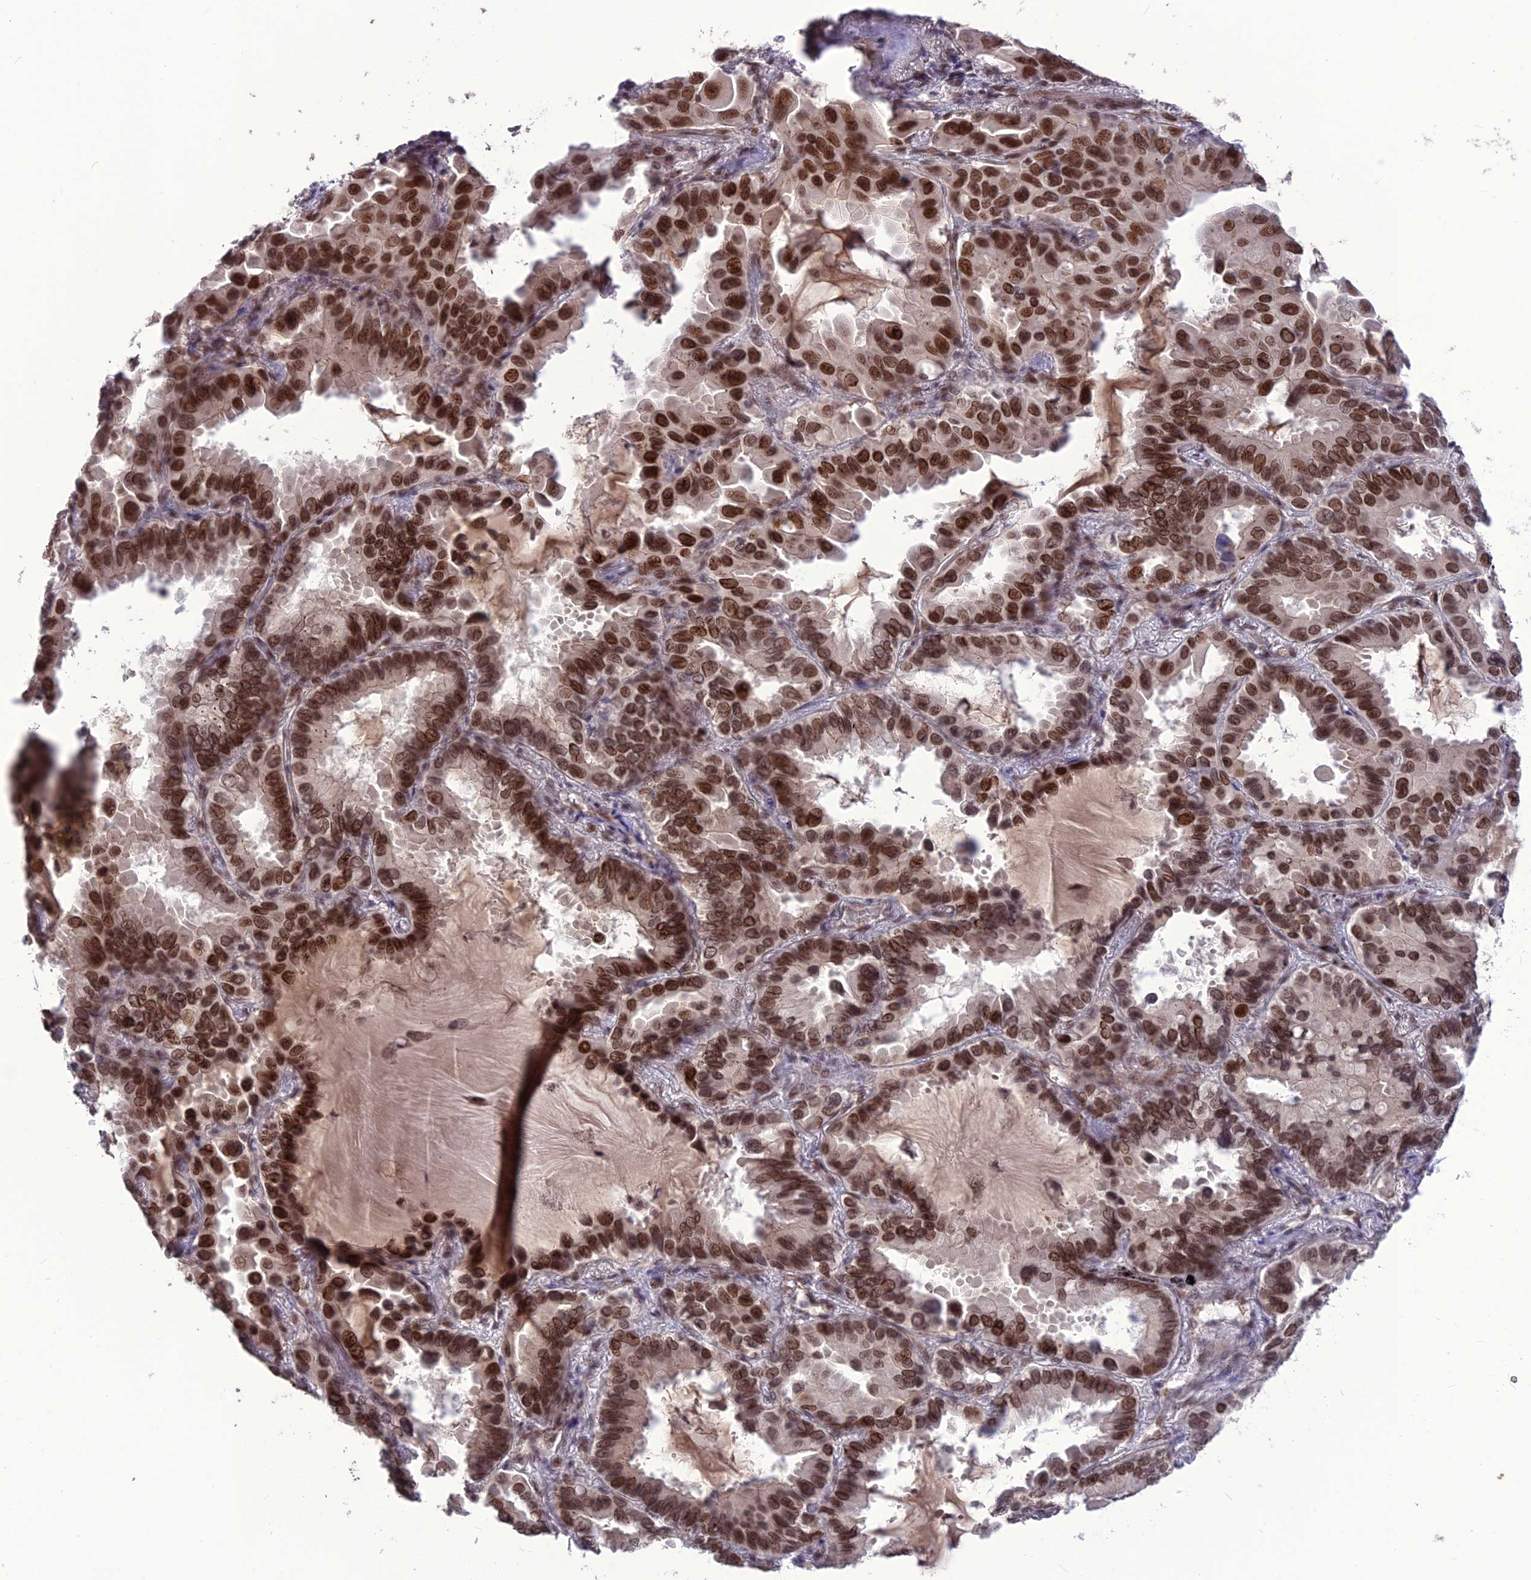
{"staining": {"intensity": "strong", "quantity": ">75%", "location": "nuclear"}, "tissue": "lung cancer", "cell_type": "Tumor cells", "image_type": "cancer", "snomed": [{"axis": "morphology", "description": "Adenocarcinoma, NOS"}, {"axis": "topography", "description": "Lung"}], "caption": "Human adenocarcinoma (lung) stained for a protein (brown) reveals strong nuclear positive expression in about >75% of tumor cells.", "gene": "DIS3", "patient": {"sex": "male", "age": 64}}